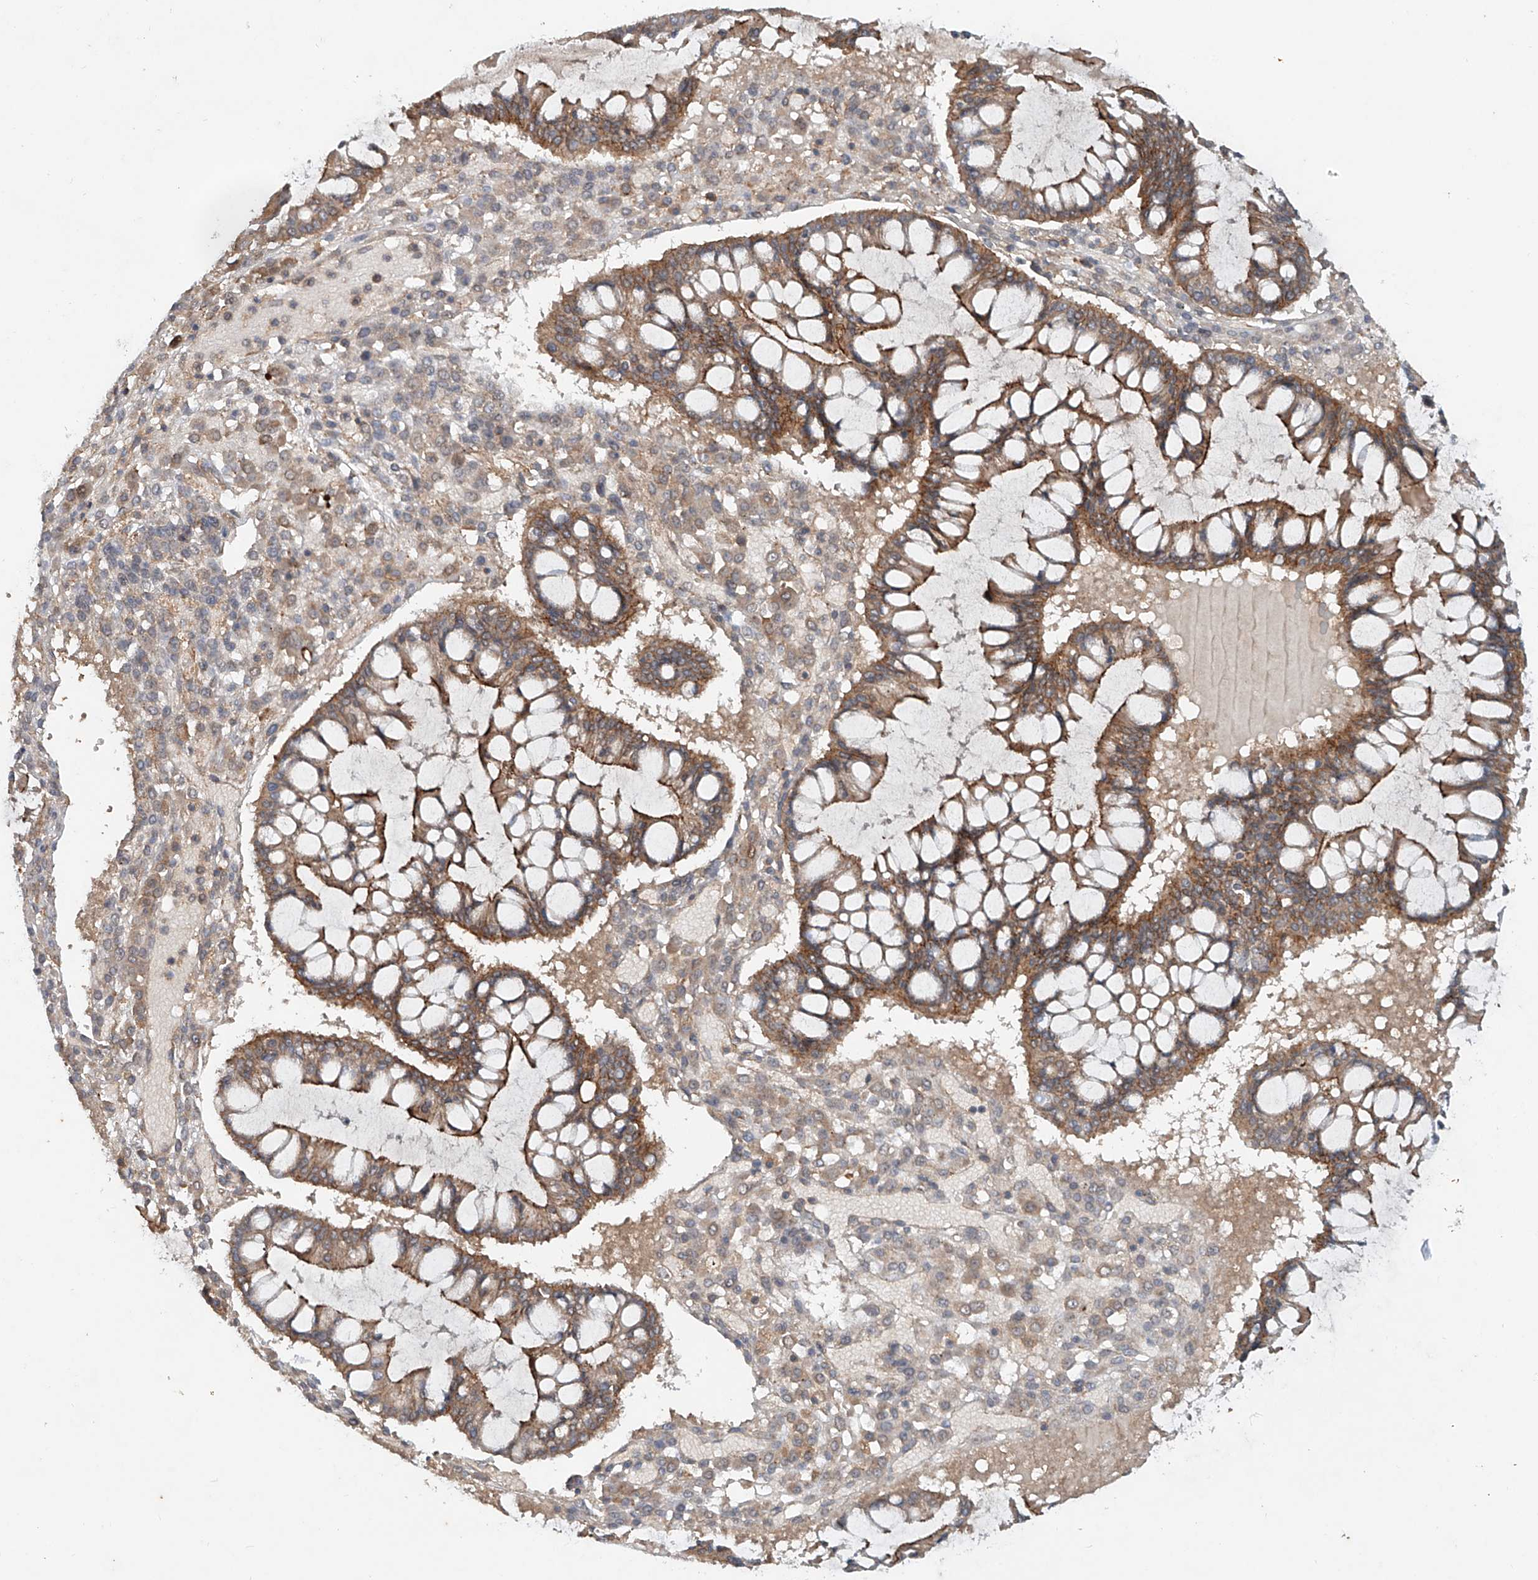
{"staining": {"intensity": "moderate", "quantity": ">75%", "location": "cytoplasmic/membranous"}, "tissue": "ovarian cancer", "cell_type": "Tumor cells", "image_type": "cancer", "snomed": [{"axis": "morphology", "description": "Cystadenocarcinoma, mucinous, NOS"}, {"axis": "topography", "description": "Ovary"}], "caption": "A medium amount of moderate cytoplasmic/membranous staining is appreciated in about >75% of tumor cells in ovarian cancer (mucinous cystadenocarcinoma) tissue.", "gene": "IER5", "patient": {"sex": "female", "age": 73}}